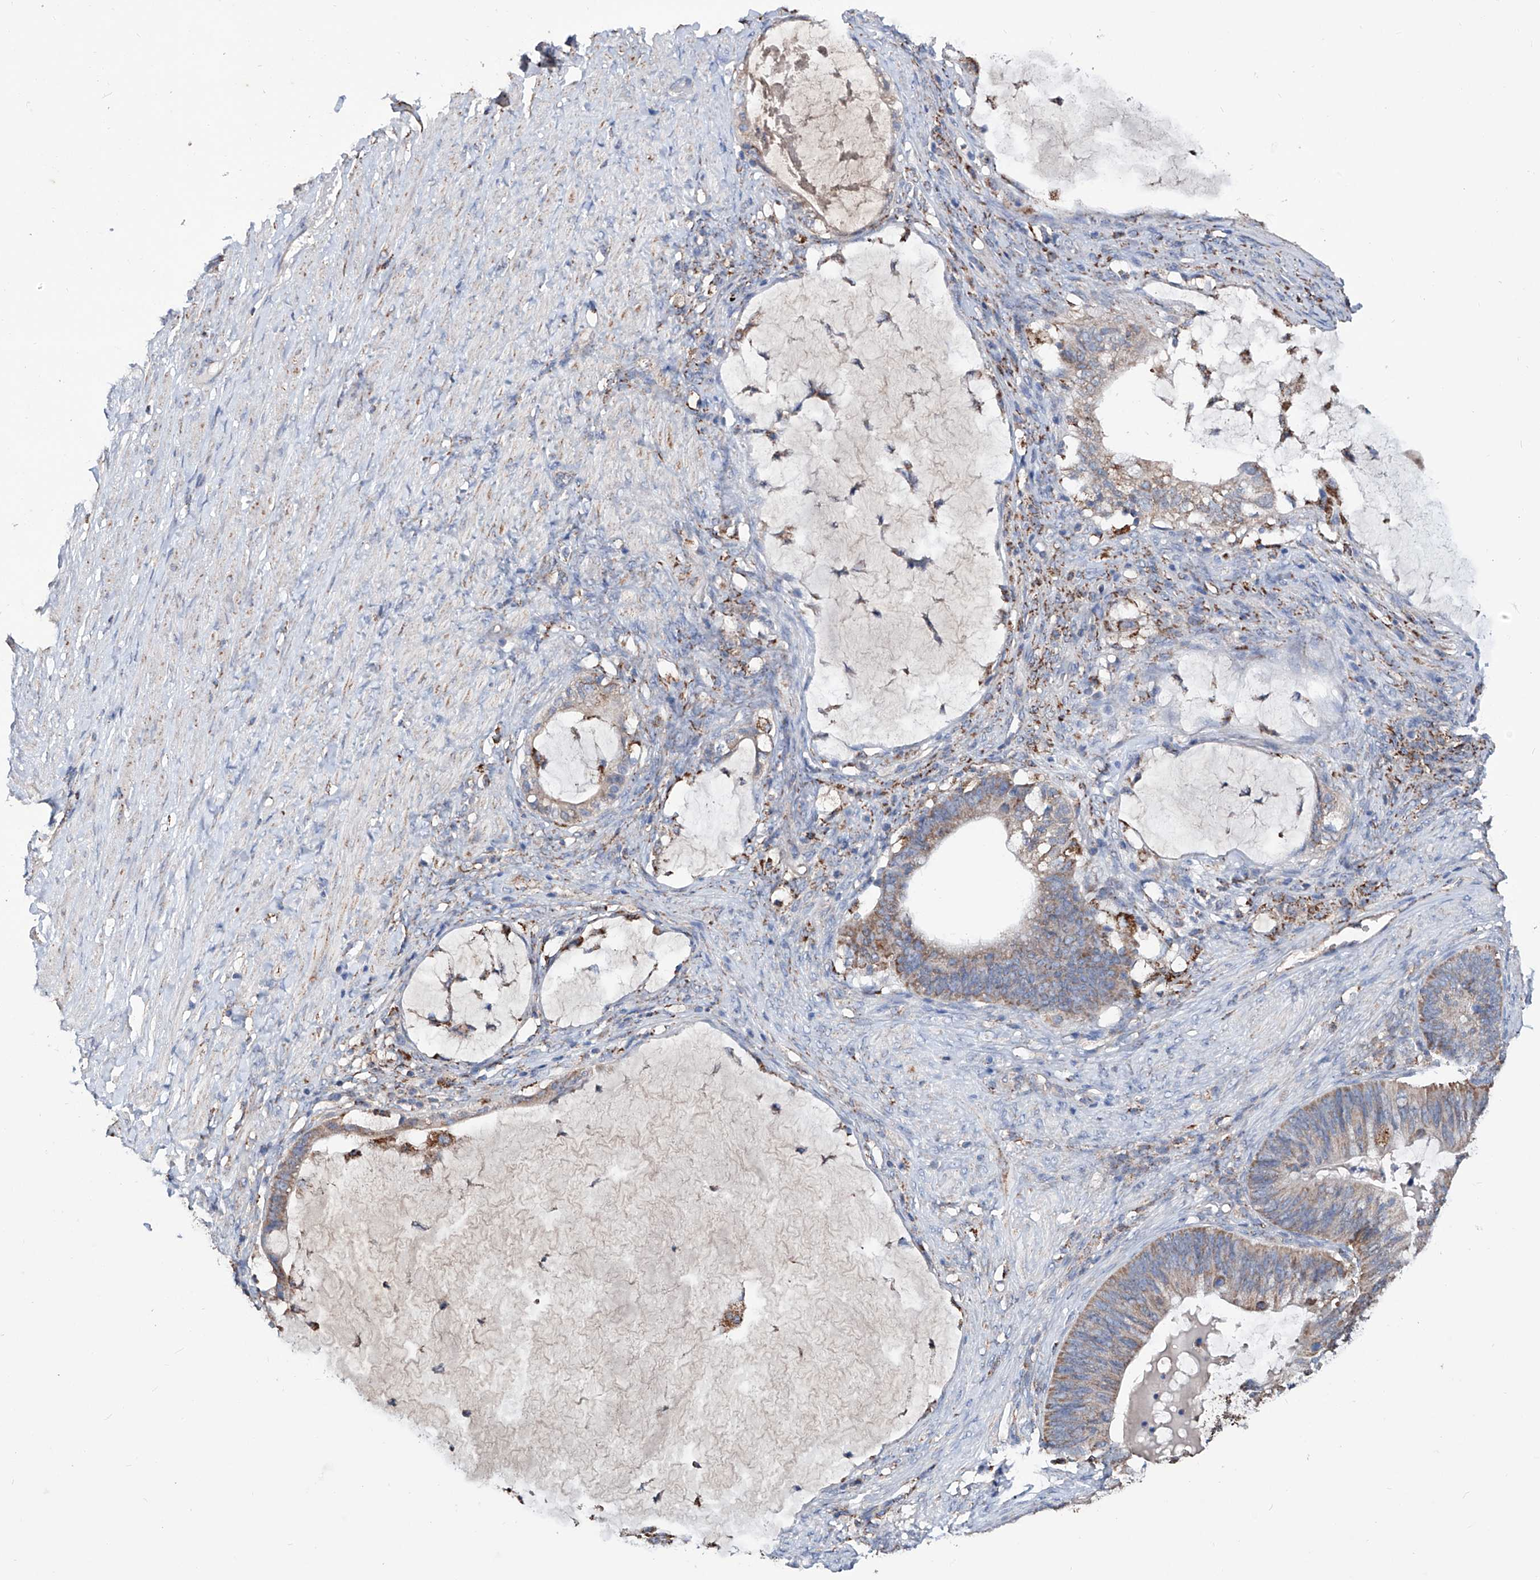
{"staining": {"intensity": "weak", "quantity": ">75%", "location": "cytoplasmic/membranous"}, "tissue": "ovarian cancer", "cell_type": "Tumor cells", "image_type": "cancer", "snomed": [{"axis": "morphology", "description": "Cystadenocarcinoma, mucinous, NOS"}, {"axis": "topography", "description": "Ovary"}], "caption": "Immunohistochemistry (IHC) of human mucinous cystadenocarcinoma (ovarian) shows low levels of weak cytoplasmic/membranous expression in approximately >75% of tumor cells. Ihc stains the protein in brown and the nuclei are stained blue.", "gene": "NHS", "patient": {"sex": "female", "age": 61}}